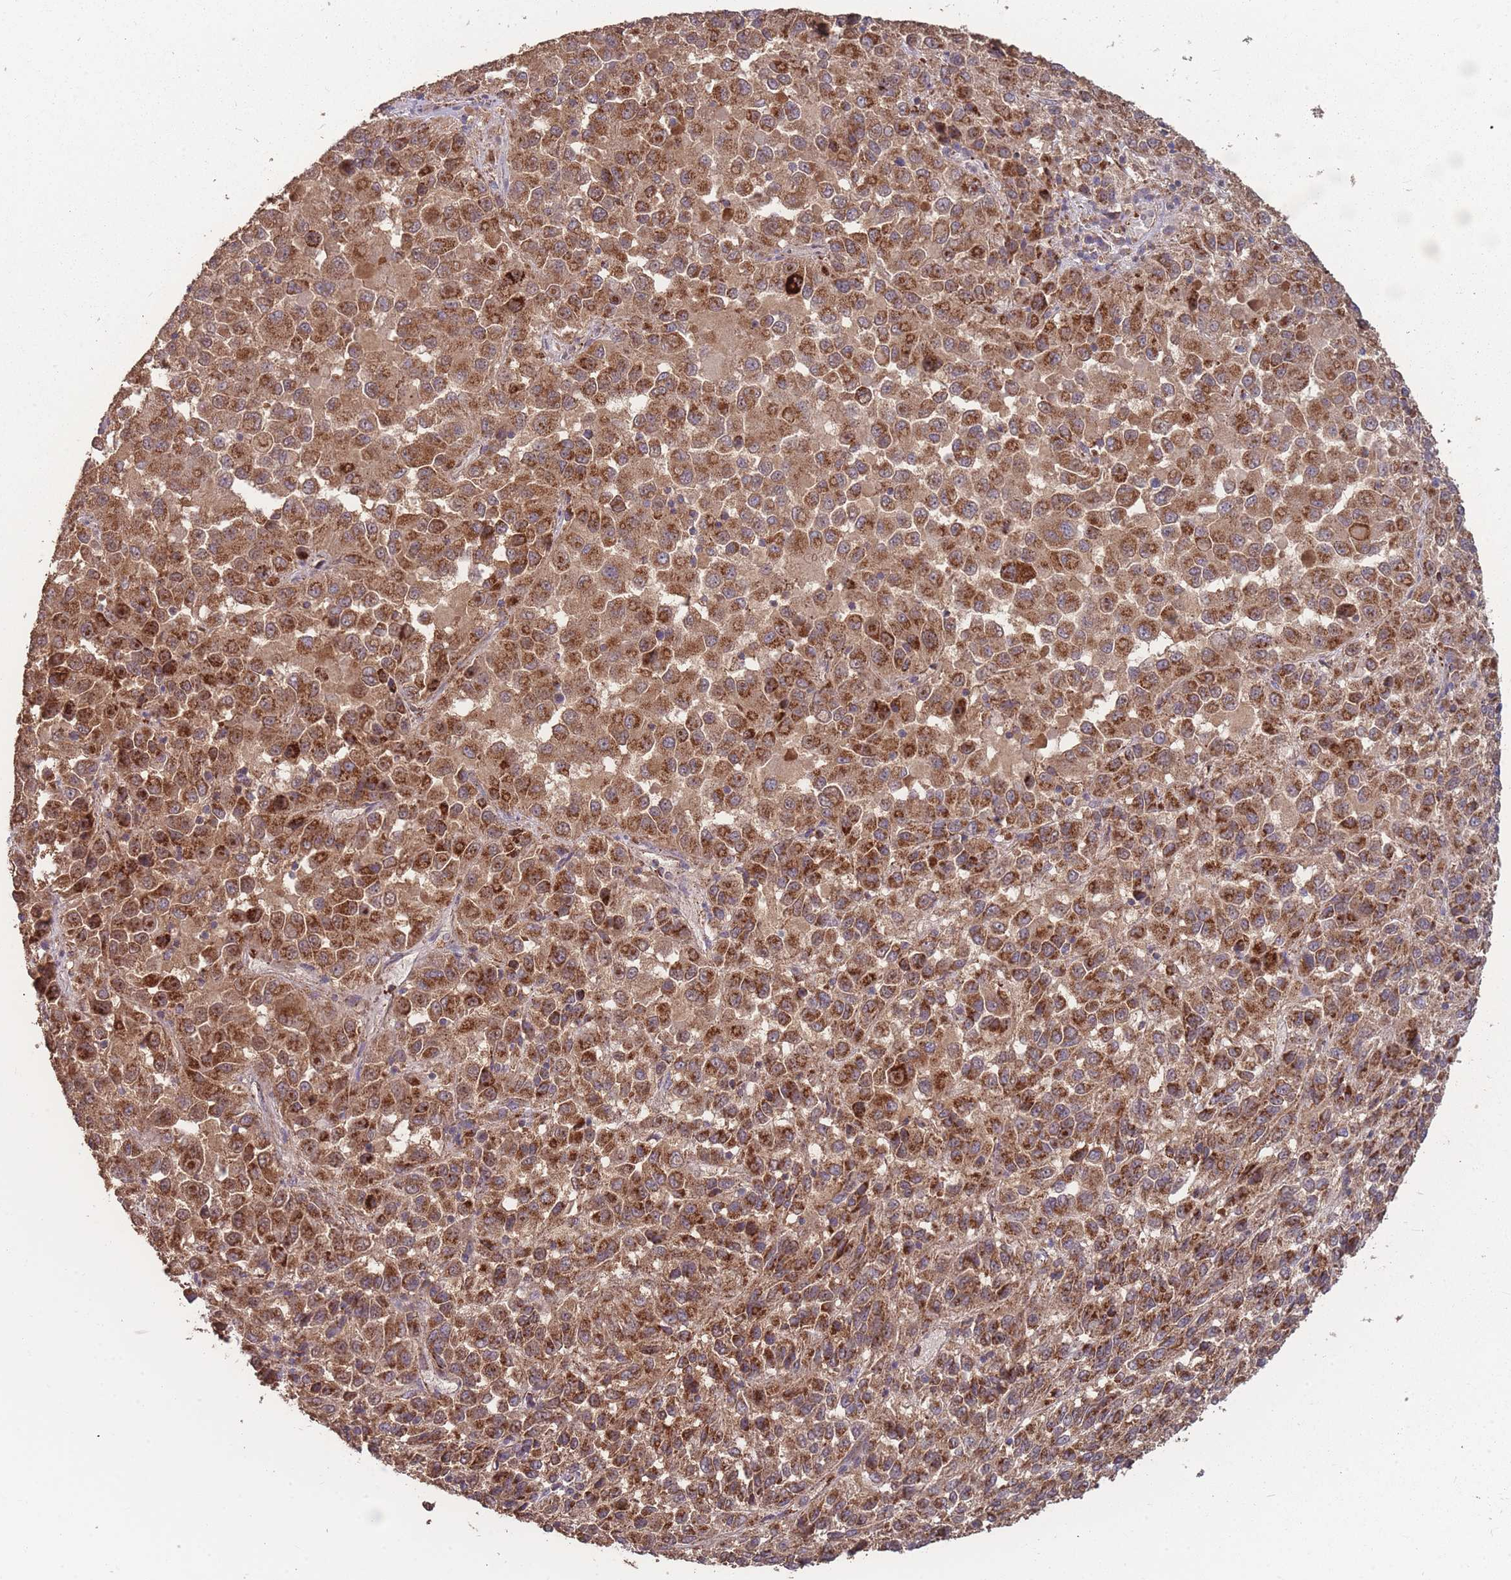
{"staining": {"intensity": "strong", "quantity": ">75%", "location": "cytoplasmic/membranous"}, "tissue": "melanoma", "cell_type": "Tumor cells", "image_type": "cancer", "snomed": [{"axis": "morphology", "description": "Malignant melanoma, Metastatic site"}, {"axis": "topography", "description": "Lung"}], "caption": "This micrograph shows IHC staining of melanoma, with high strong cytoplasmic/membranous expression in approximately >75% of tumor cells.", "gene": "SLC35B4", "patient": {"sex": "male", "age": 64}}